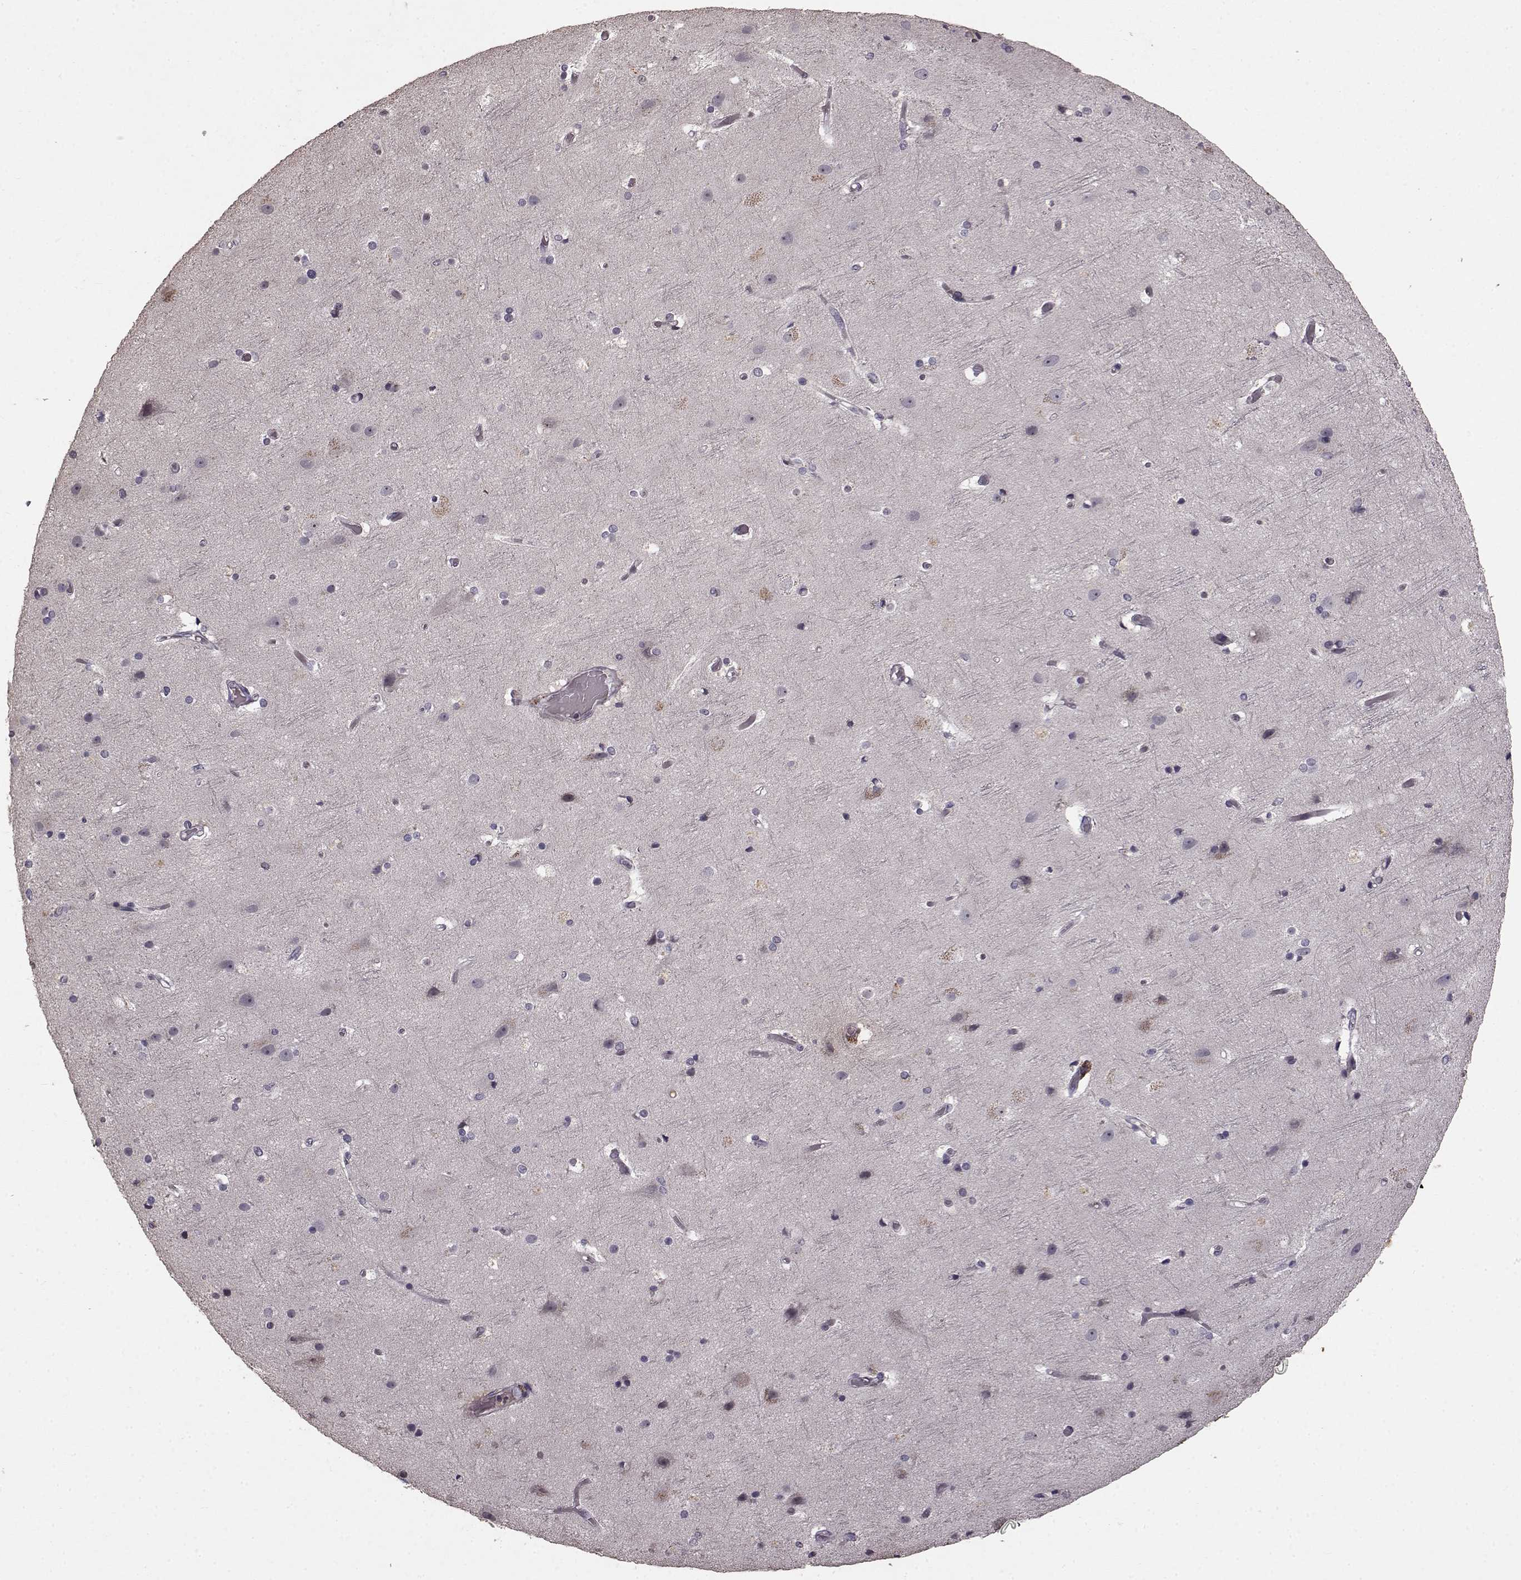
{"staining": {"intensity": "negative", "quantity": "none", "location": "none"}, "tissue": "cerebral cortex", "cell_type": "Endothelial cells", "image_type": "normal", "snomed": [{"axis": "morphology", "description": "Normal tissue, NOS"}, {"axis": "topography", "description": "Cerebral cortex"}], "caption": "IHC photomicrograph of normal cerebral cortex: human cerebral cortex stained with DAB (3,3'-diaminobenzidine) shows no significant protein positivity in endothelial cells.", "gene": "SLC22A18", "patient": {"sex": "female", "age": 52}}